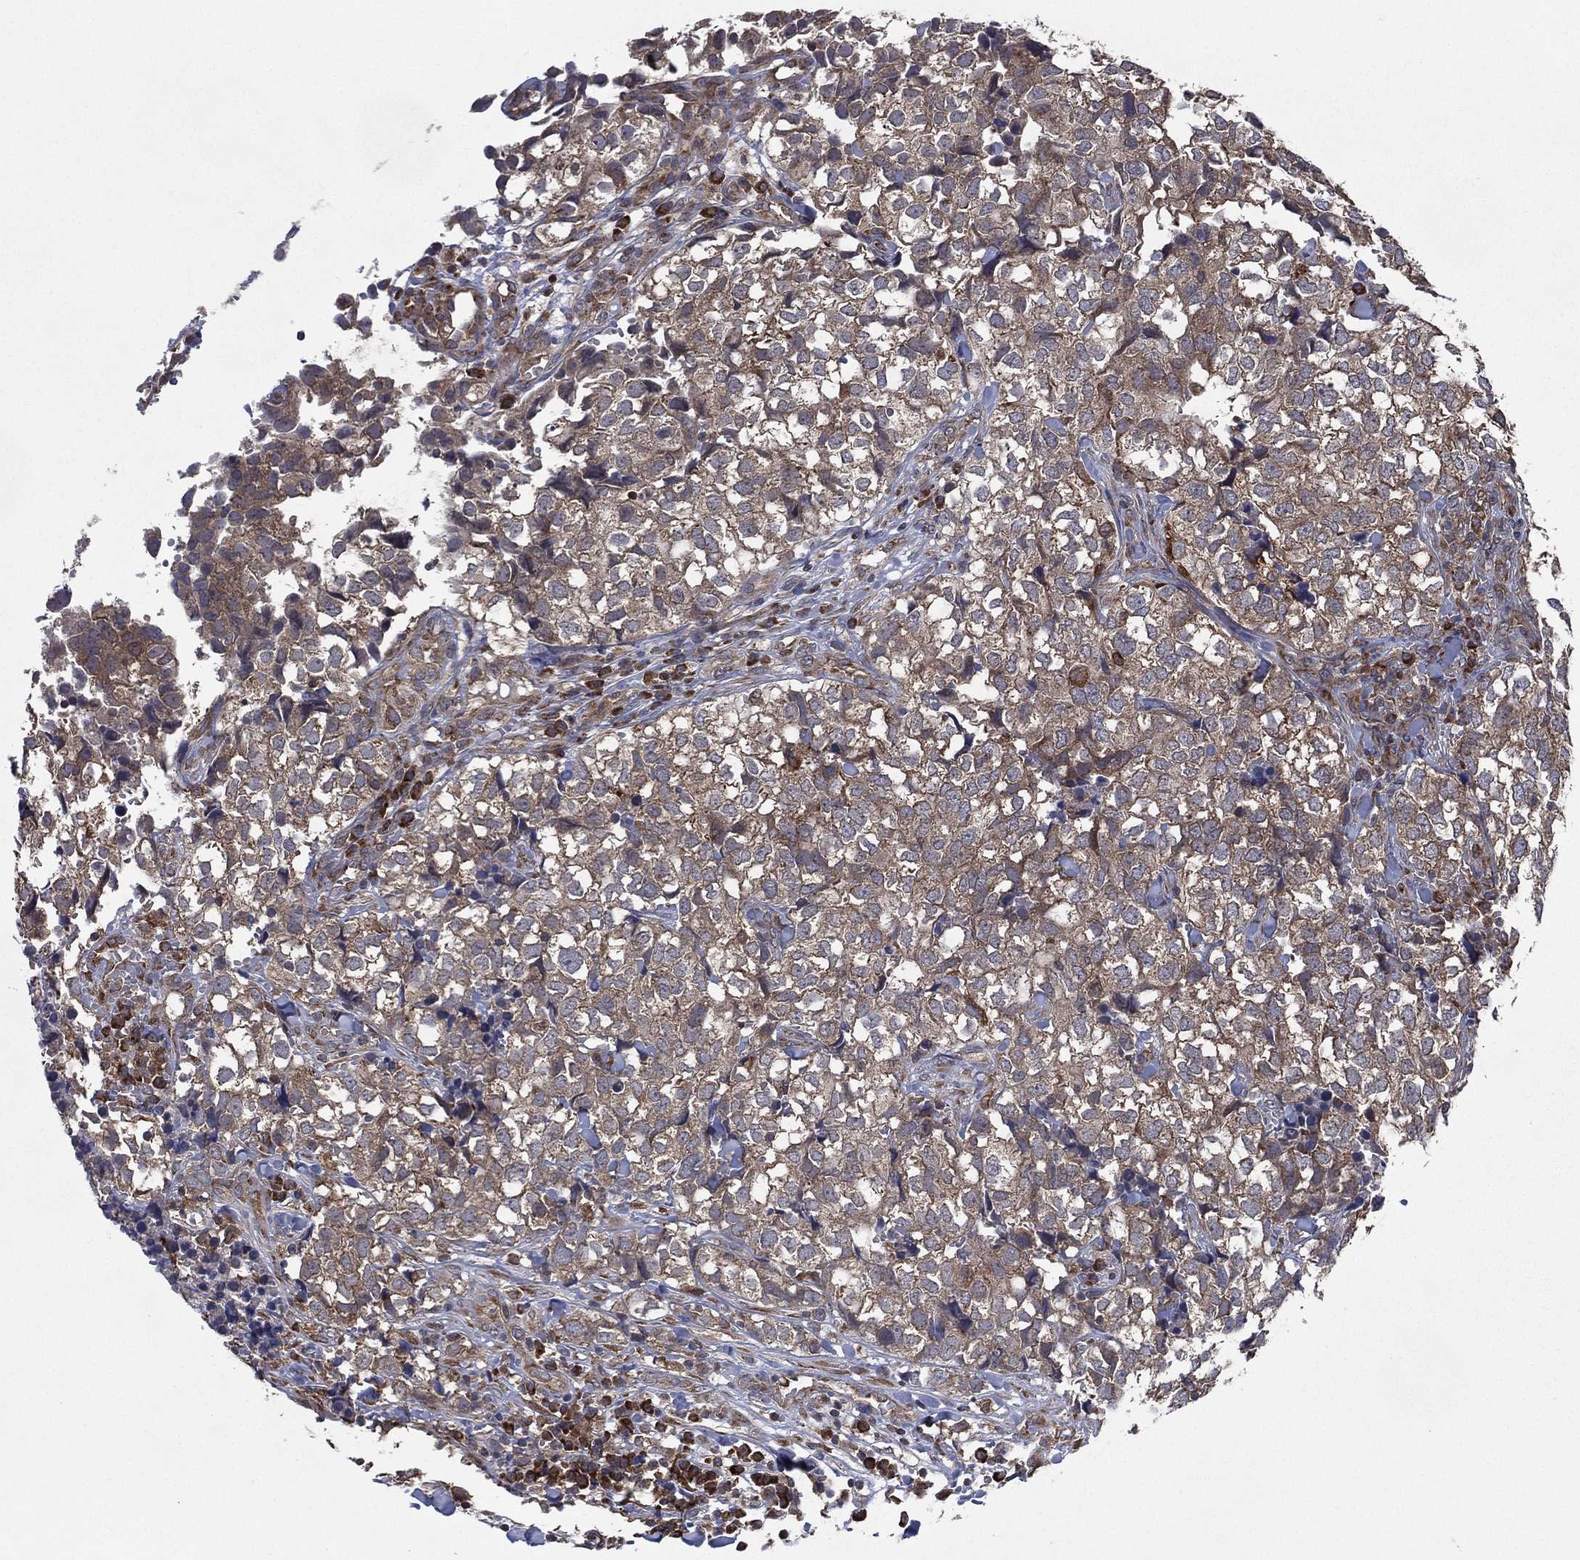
{"staining": {"intensity": "moderate", "quantity": "25%-75%", "location": "cytoplasmic/membranous"}, "tissue": "breast cancer", "cell_type": "Tumor cells", "image_type": "cancer", "snomed": [{"axis": "morphology", "description": "Duct carcinoma"}, {"axis": "topography", "description": "Breast"}], "caption": "Protein positivity by immunohistochemistry (IHC) shows moderate cytoplasmic/membranous positivity in about 25%-75% of tumor cells in breast cancer (invasive ductal carcinoma).", "gene": "C2orf76", "patient": {"sex": "female", "age": 30}}